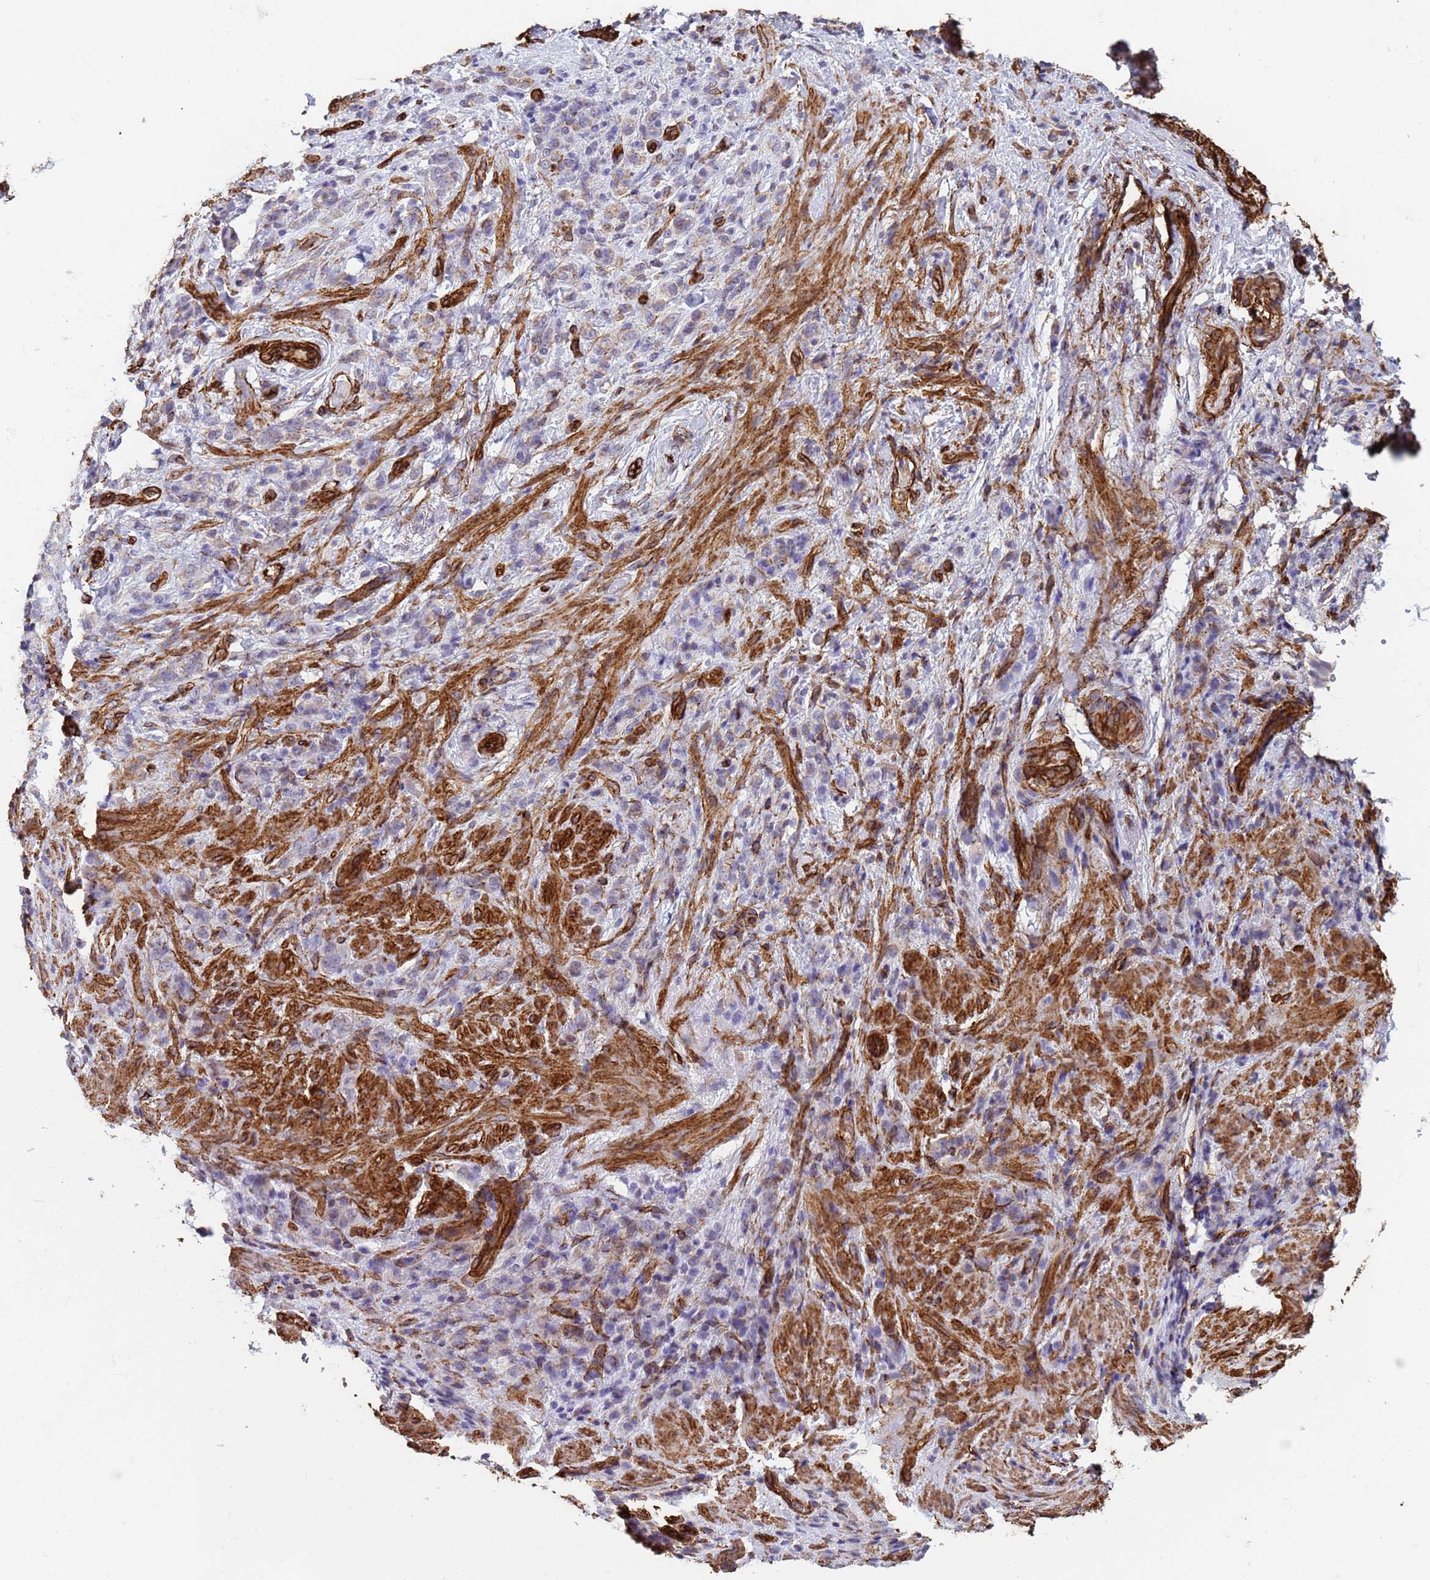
{"staining": {"intensity": "negative", "quantity": "none", "location": "none"}, "tissue": "stomach cancer", "cell_type": "Tumor cells", "image_type": "cancer", "snomed": [{"axis": "morphology", "description": "Adenocarcinoma, NOS"}, {"axis": "topography", "description": "Stomach"}], "caption": "Immunohistochemistry photomicrograph of human adenocarcinoma (stomach) stained for a protein (brown), which displays no staining in tumor cells.", "gene": "GASK1A", "patient": {"sex": "male", "age": 77}}